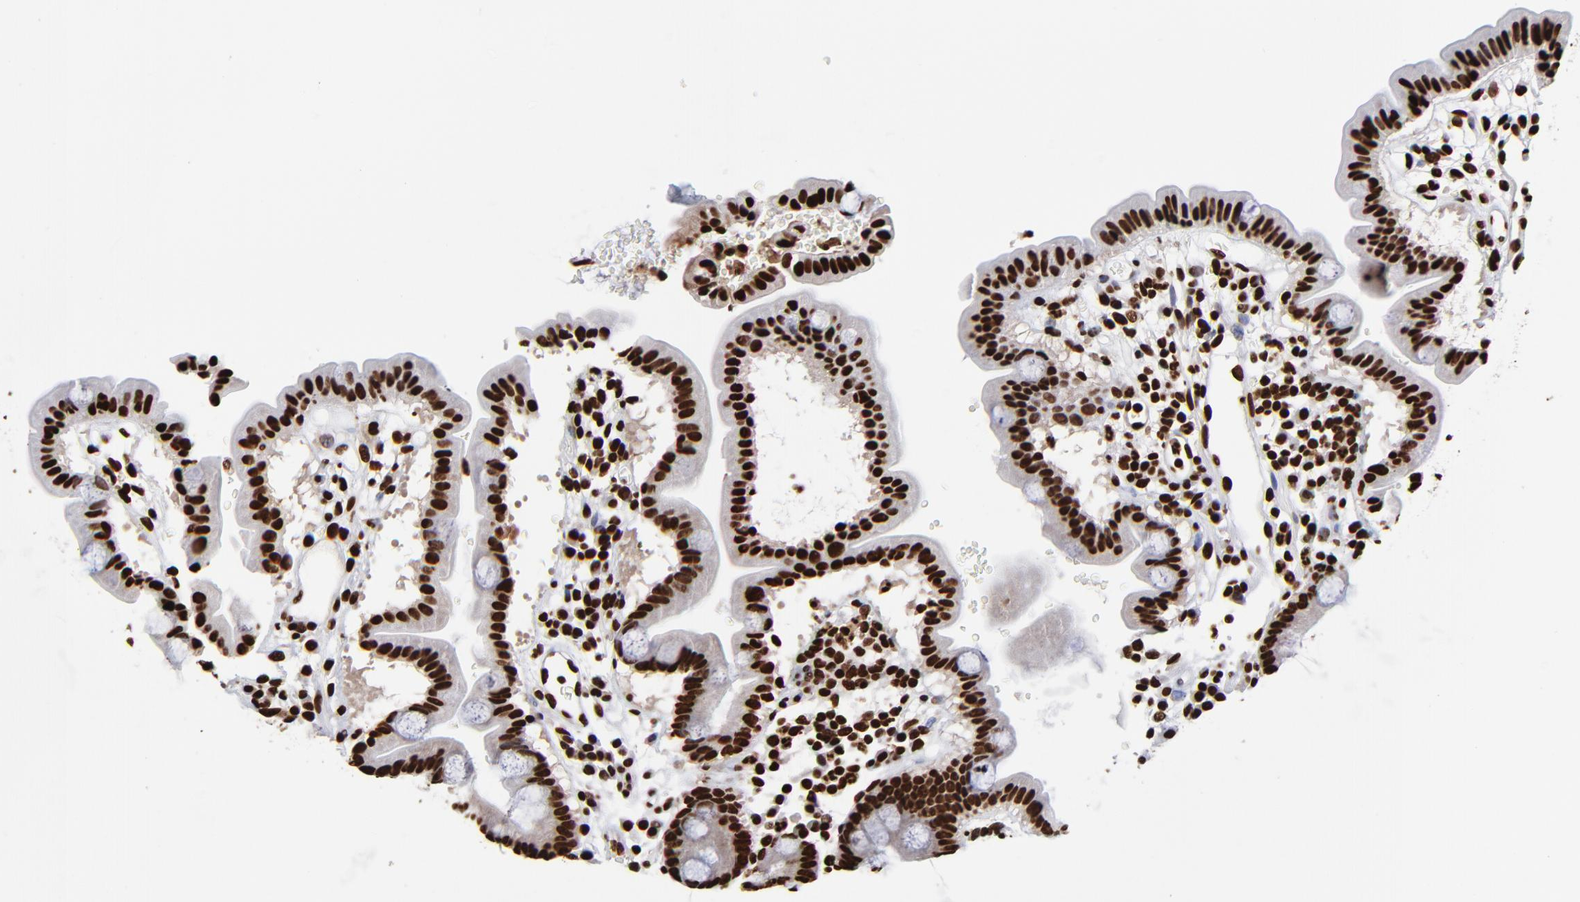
{"staining": {"intensity": "strong", "quantity": ">75%", "location": "nuclear"}, "tissue": "duodenum", "cell_type": "Glandular cells", "image_type": "normal", "snomed": [{"axis": "morphology", "description": "Normal tissue, NOS"}, {"axis": "topography", "description": "Duodenum"}], "caption": "There is high levels of strong nuclear staining in glandular cells of benign duodenum, as demonstrated by immunohistochemical staining (brown color).", "gene": "ZNF544", "patient": {"sex": "male", "age": 50}}